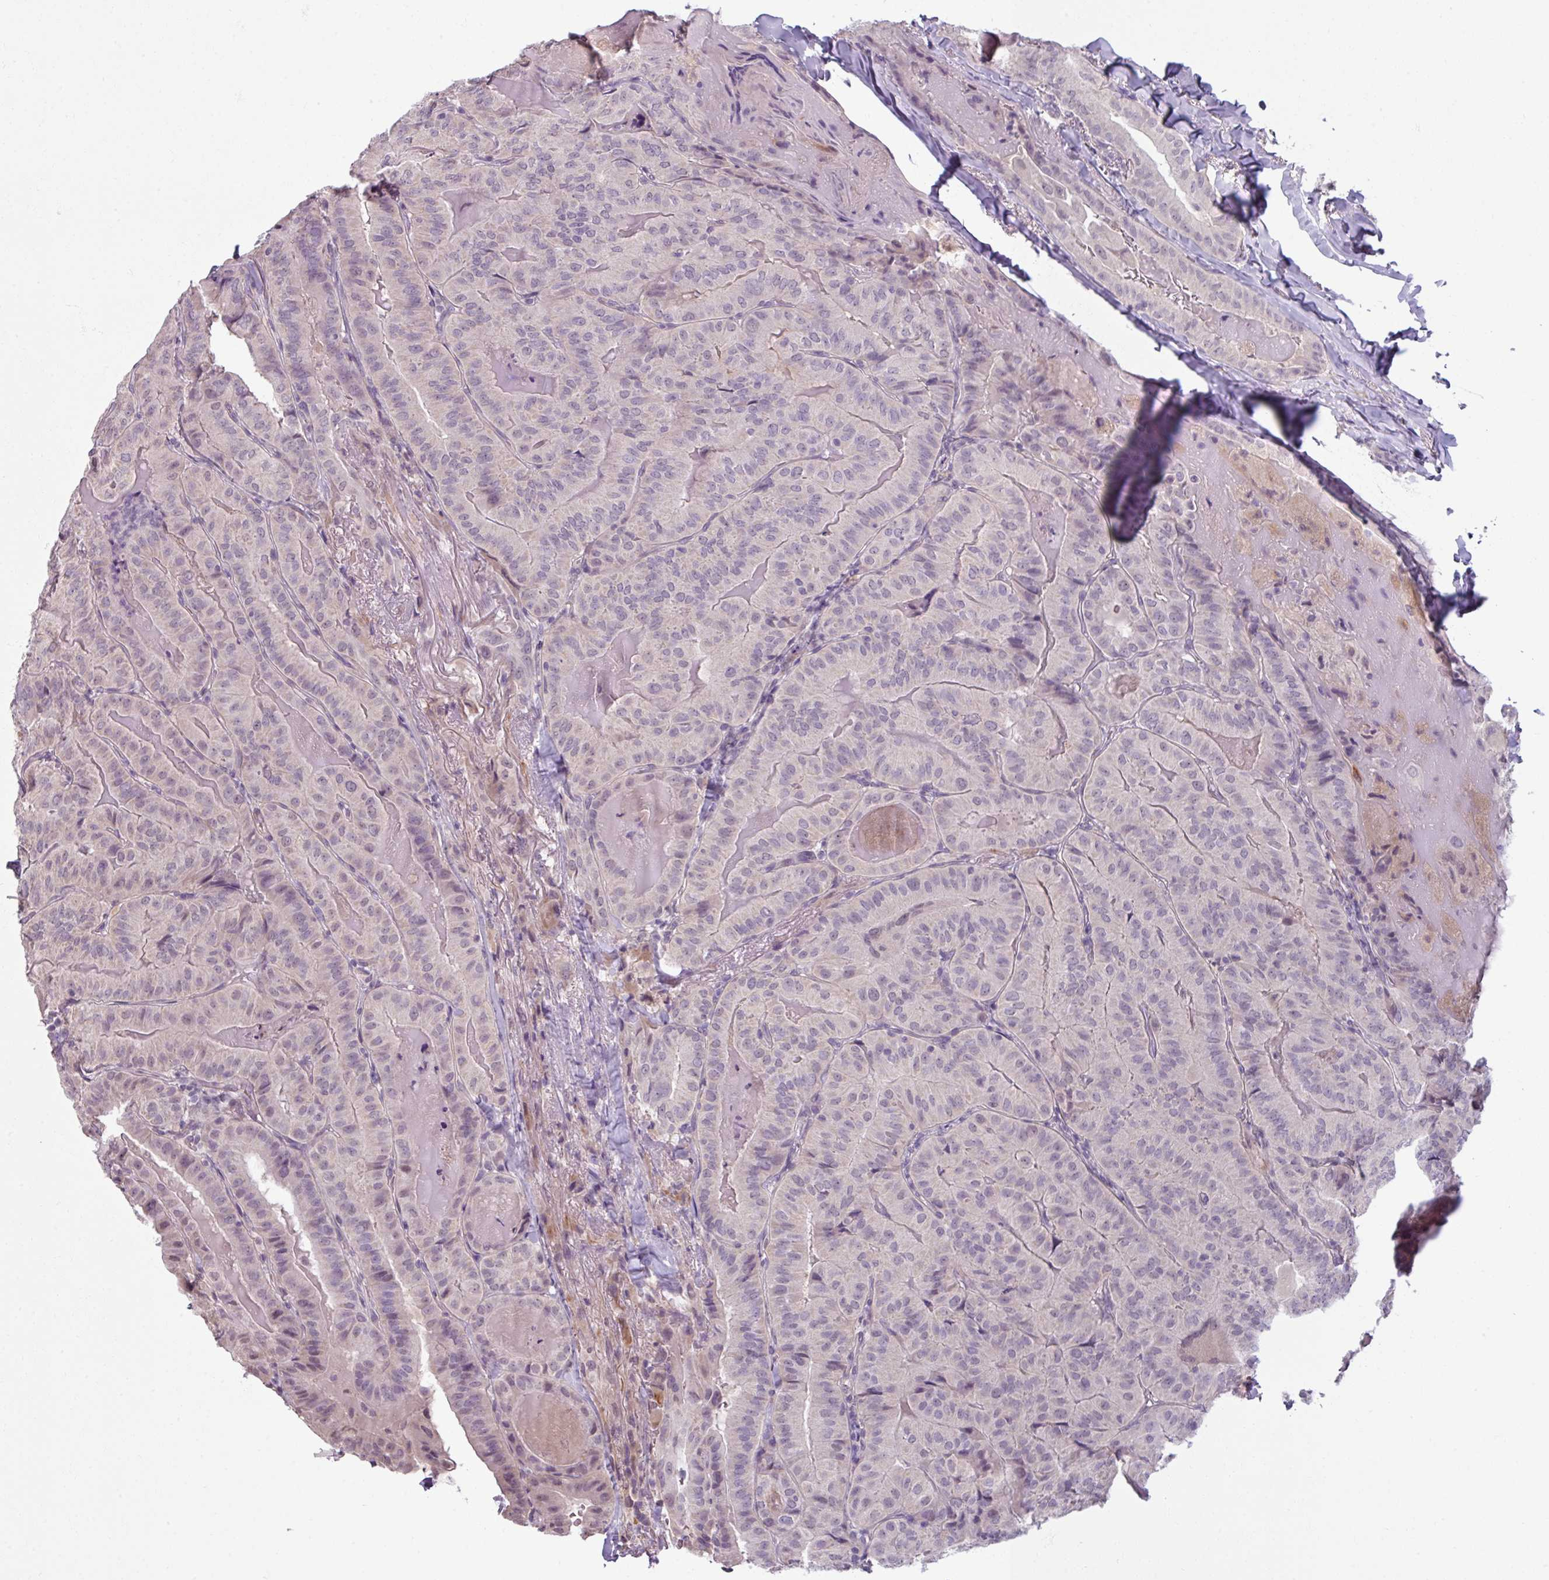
{"staining": {"intensity": "weak", "quantity": "<25%", "location": "nuclear"}, "tissue": "thyroid cancer", "cell_type": "Tumor cells", "image_type": "cancer", "snomed": [{"axis": "morphology", "description": "Papillary adenocarcinoma, NOS"}, {"axis": "topography", "description": "Thyroid gland"}], "caption": "Papillary adenocarcinoma (thyroid) stained for a protein using immunohistochemistry displays no staining tumor cells.", "gene": "UVSSA", "patient": {"sex": "female", "age": 68}}